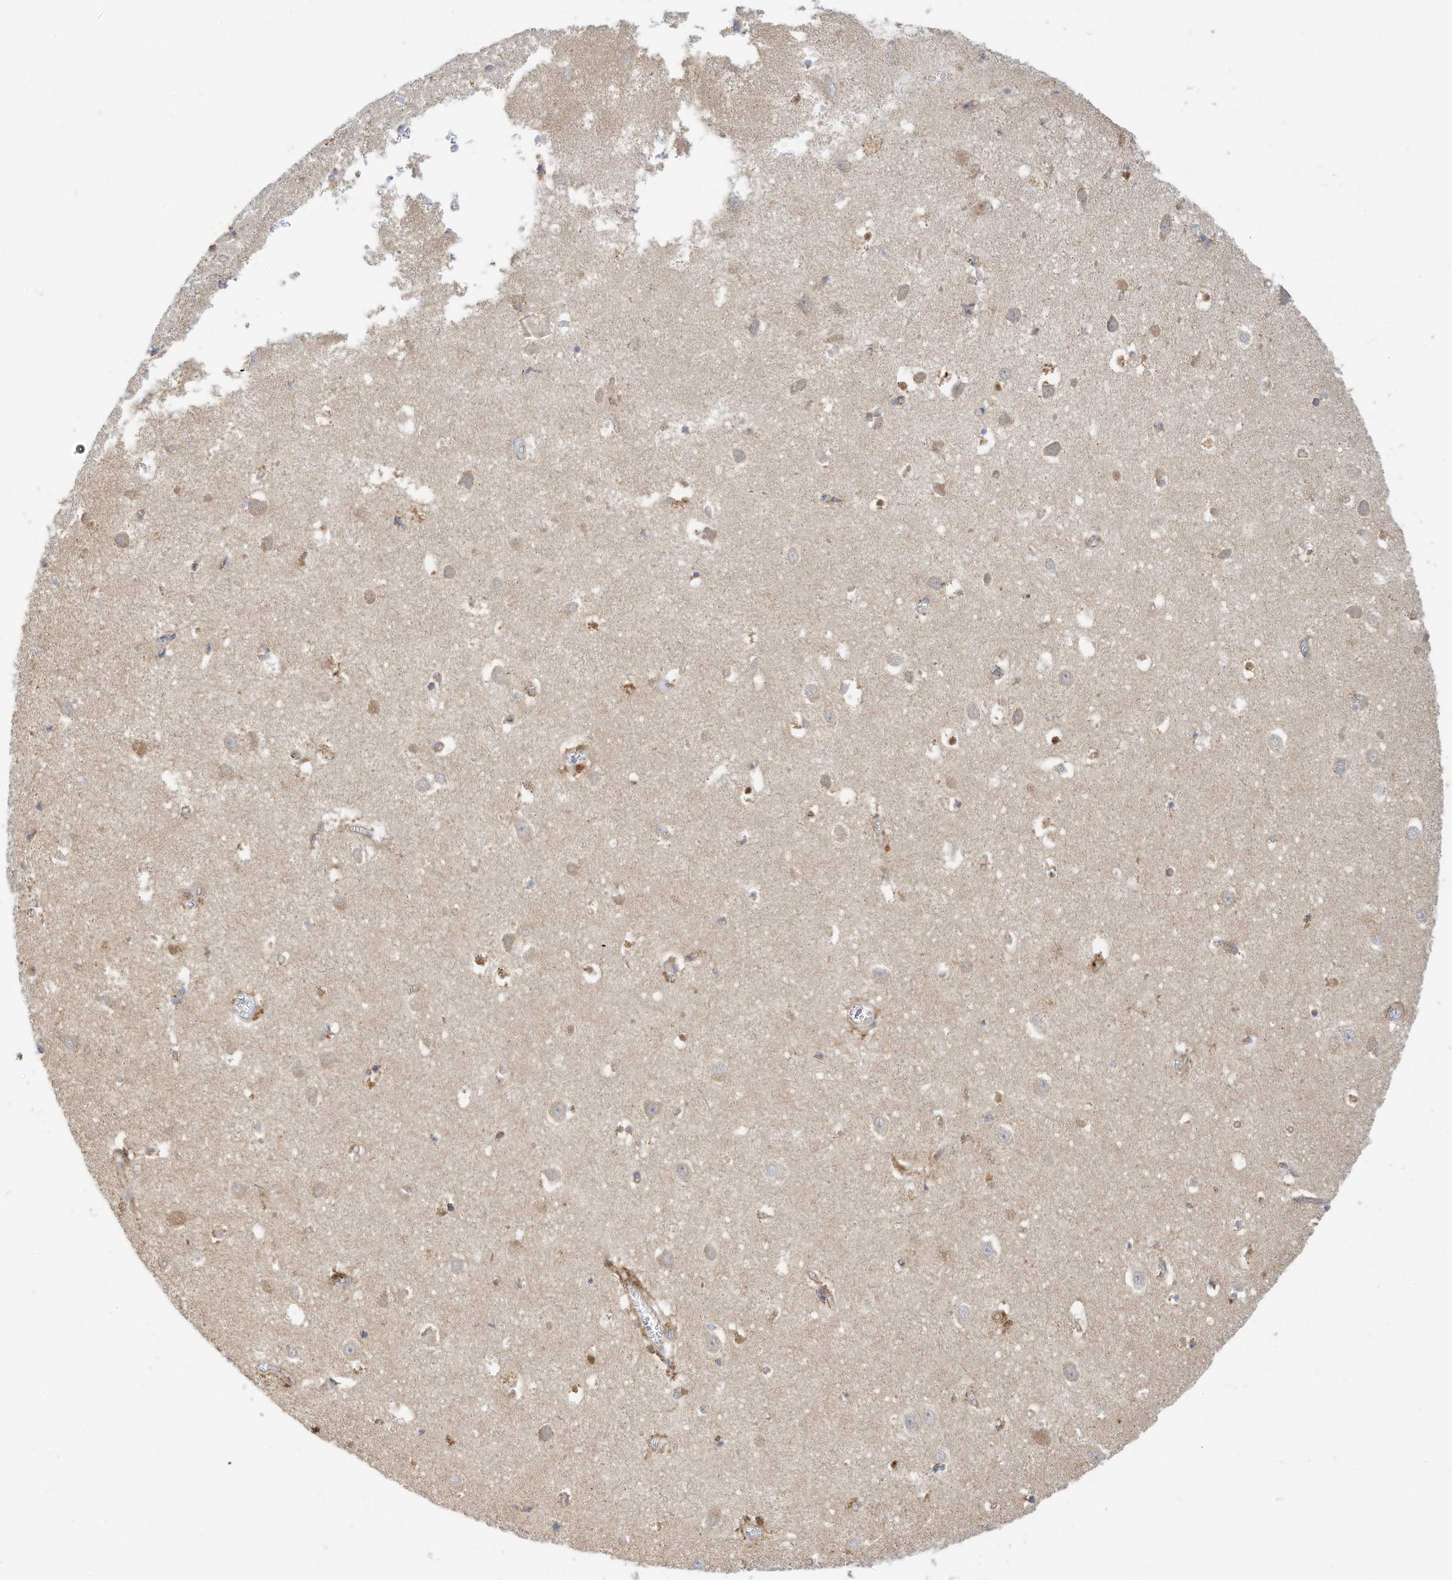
{"staining": {"intensity": "weak", "quantity": "<25%", "location": "cytoplasmic/membranous"}, "tissue": "hippocampus", "cell_type": "Glial cells", "image_type": "normal", "snomed": [{"axis": "morphology", "description": "Normal tissue, NOS"}, {"axis": "topography", "description": "Hippocampus"}], "caption": "High power microscopy micrograph of an immunohistochemistry photomicrograph of benign hippocampus, revealing no significant staining in glial cells.", "gene": "RHOH", "patient": {"sex": "female", "age": 64}}